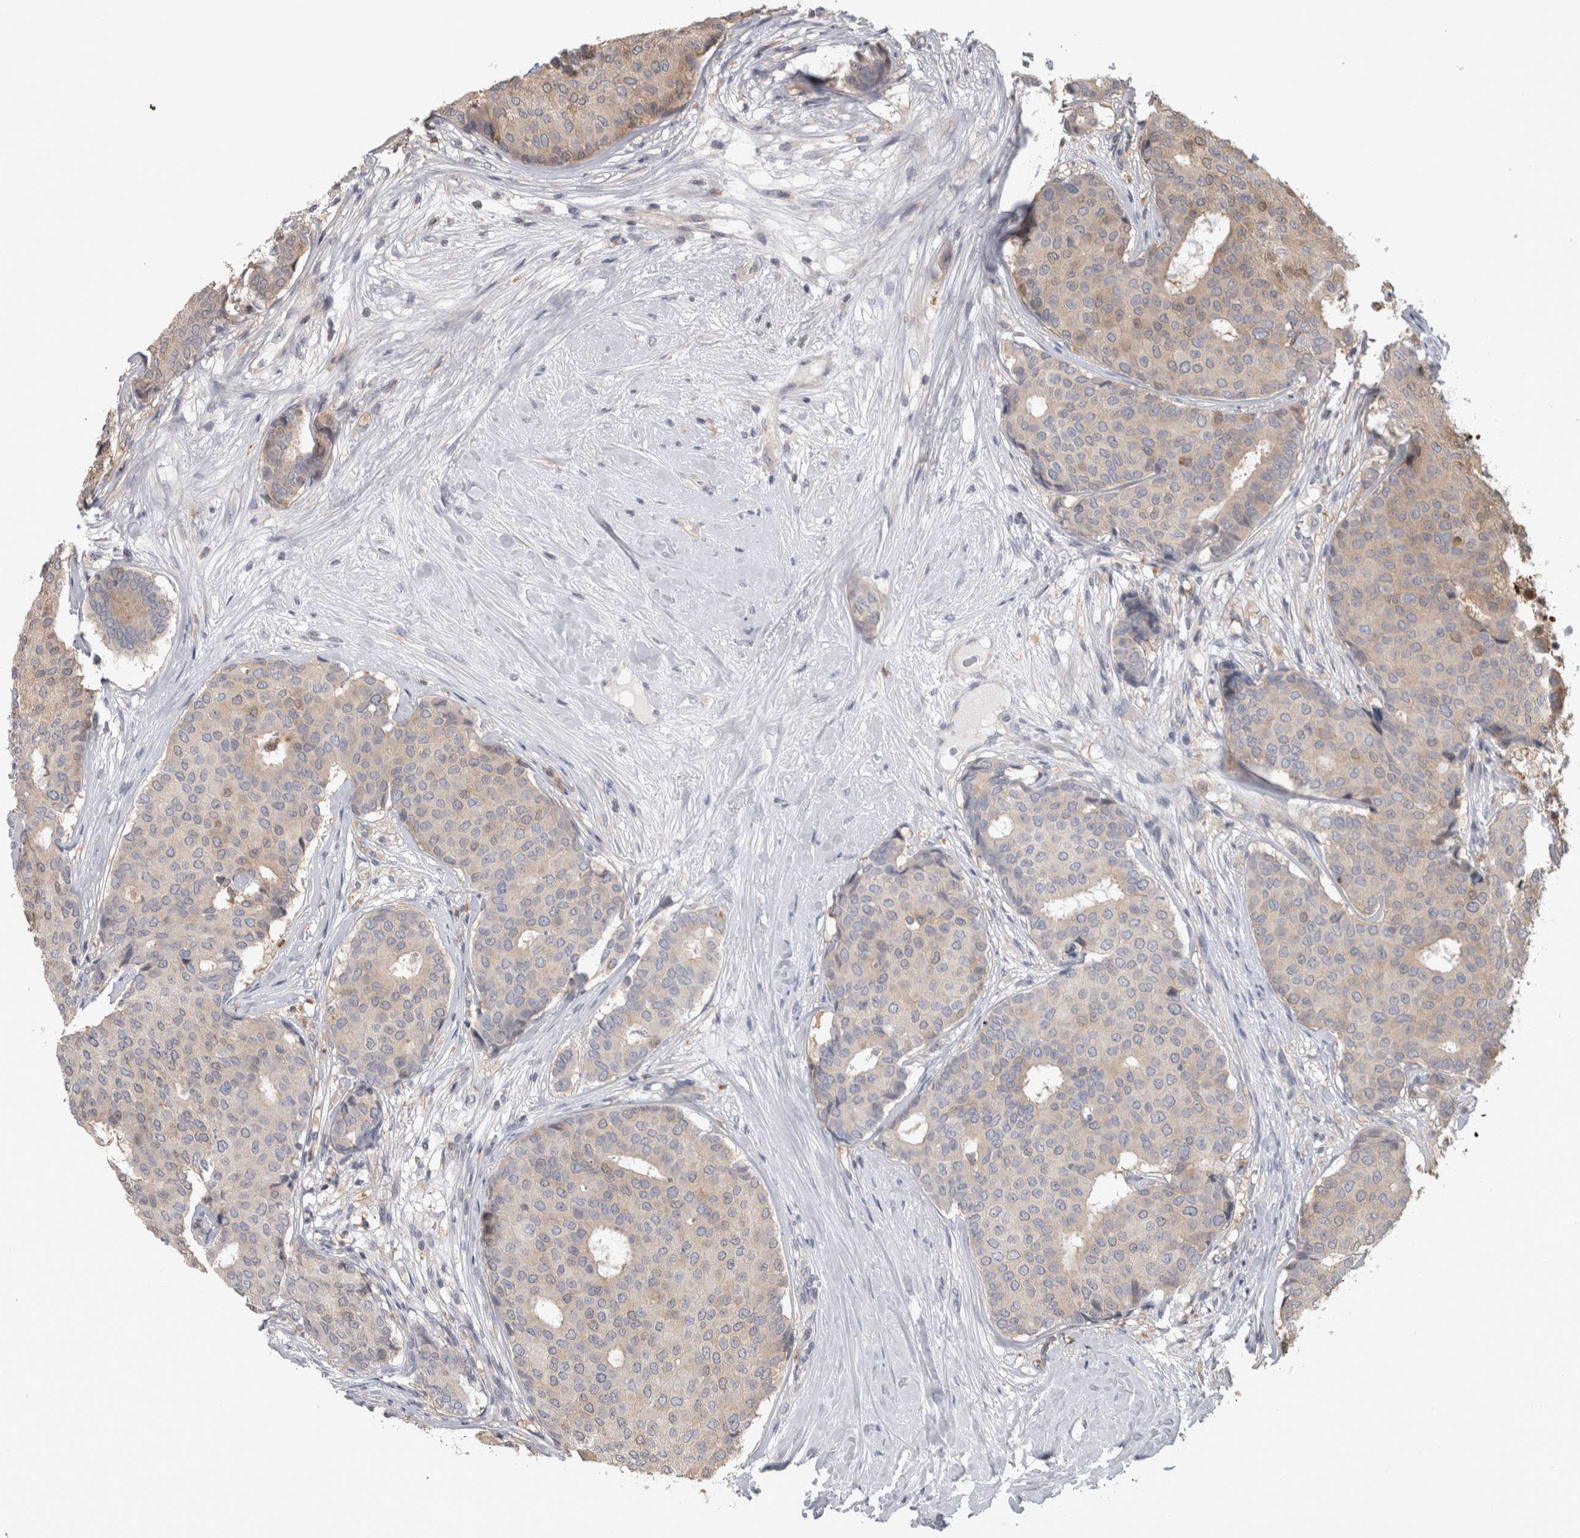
{"staining": {"intensity": "weak", "quantity": "<25%", "location": "cytoplasmic/membranous"}, "tissue": "breast cancer", "cell_type": "Tumor cells", "image_type": "cancer", "snomed": [{"axis": "morphology", "description": "Duct carcinoma"}, {"axis": "topography", "description": "Breast"}], "caption": "Immunohistochemical staining of invasive ductal carcinoma (breast) exhibits no significant positivity in tumor cells. The staining is performed using DAB (3,3'-diaminobenzidine) brown chromogen with nuclei counter-stained in using hematoxylin.", "gene": "USH1G", "patient": {"sex": "female", "age": 75}}